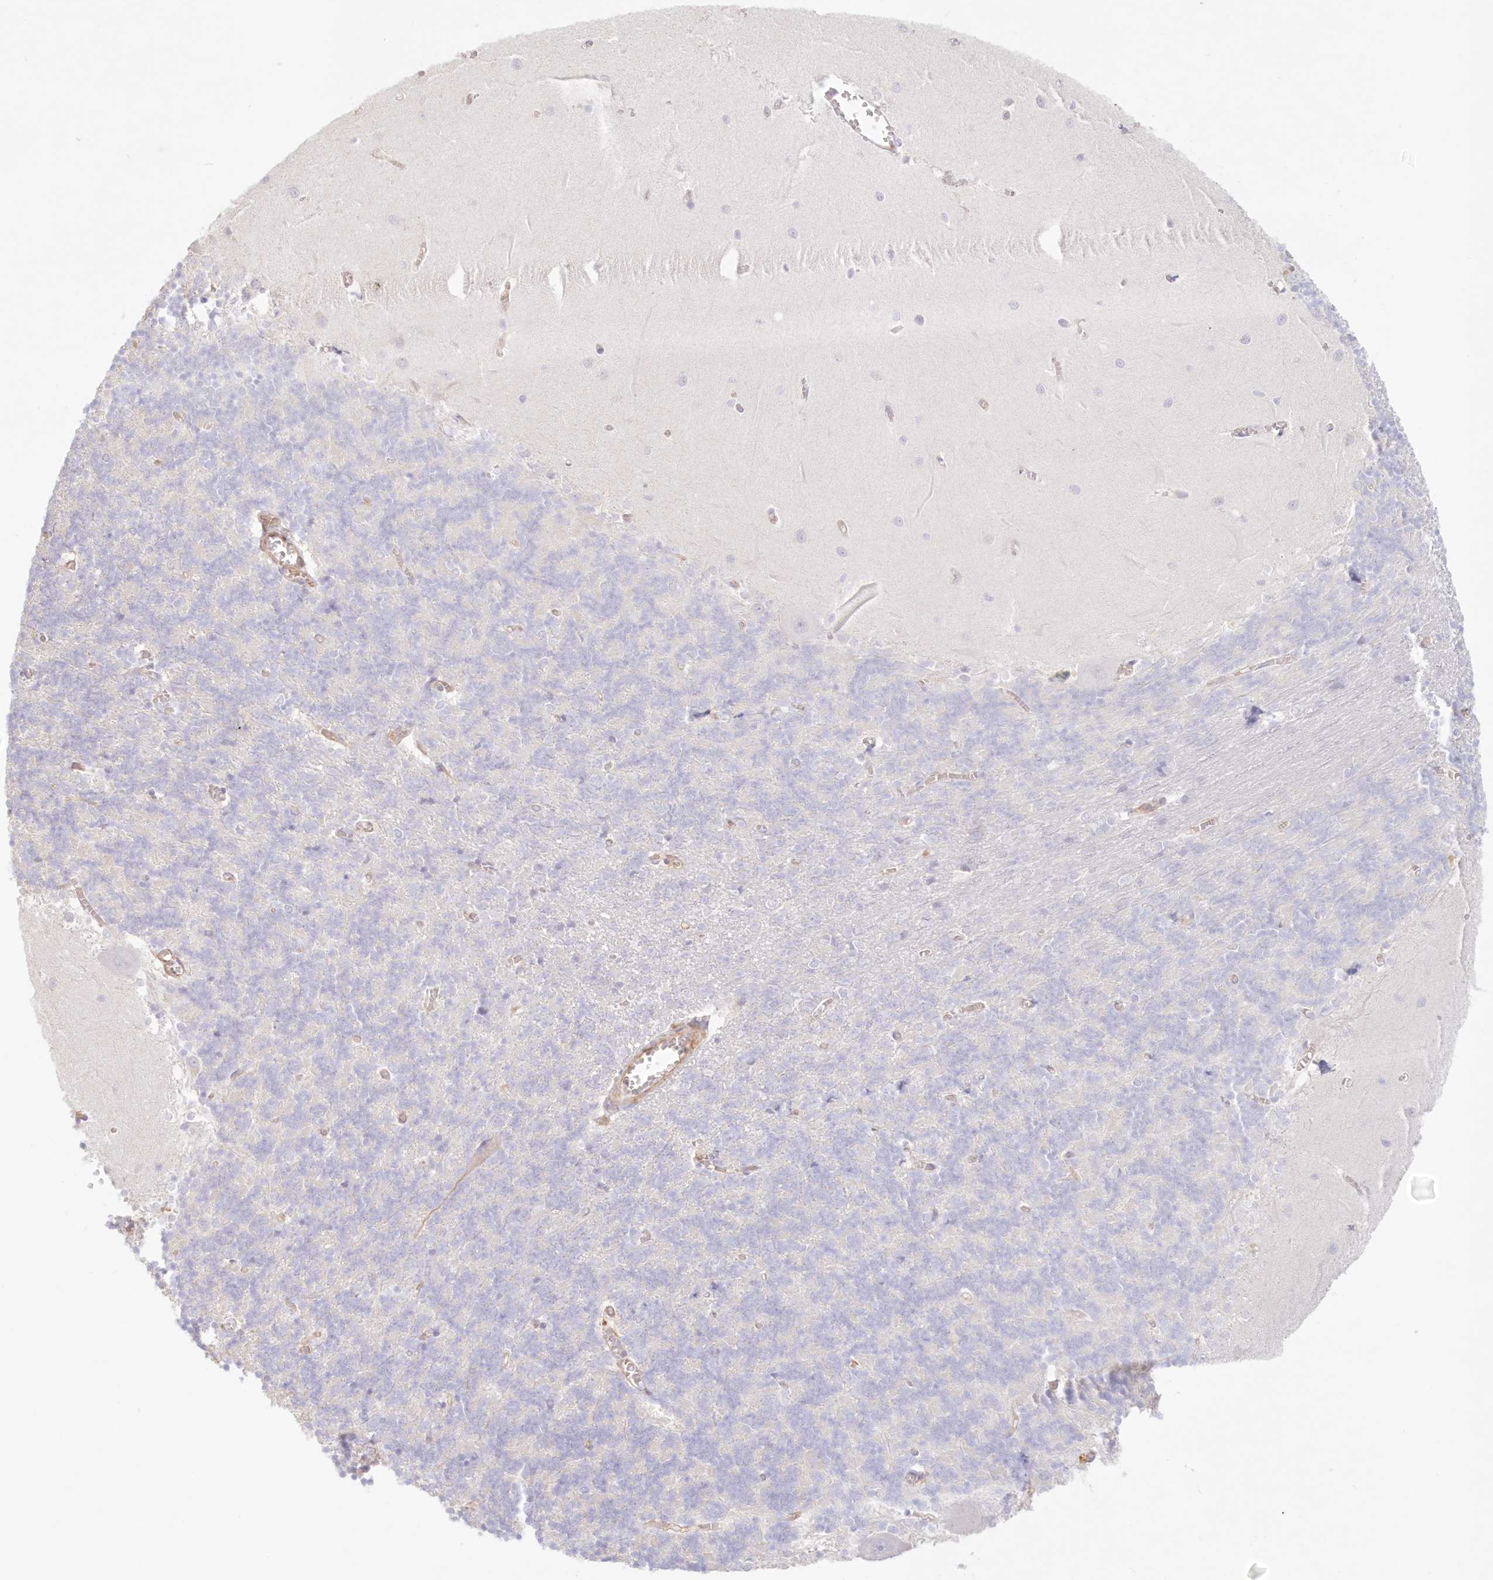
{"staining": {"intensity": "negative", "quantity": "none", "location": "none"}, "tissue": "cerebellum", "cell_type": "Cells in granular layer", "image_type": "normal", "snomed": [{"axis": "morphology", "description": "Normal tissue, NOS"}, {"axis": "topography", "description": "Cerebellum"}], "caption": "Immunohistochemistry (IHC) photomicrograph of normal cerebellum: cerebellum stained with DAB (3,3'-diaminobenzidine) exhibits no significant protein positivity in cells in granular layer.", "gene": "DMRTB1", "patient": {"sex": "male", "age": 37}}